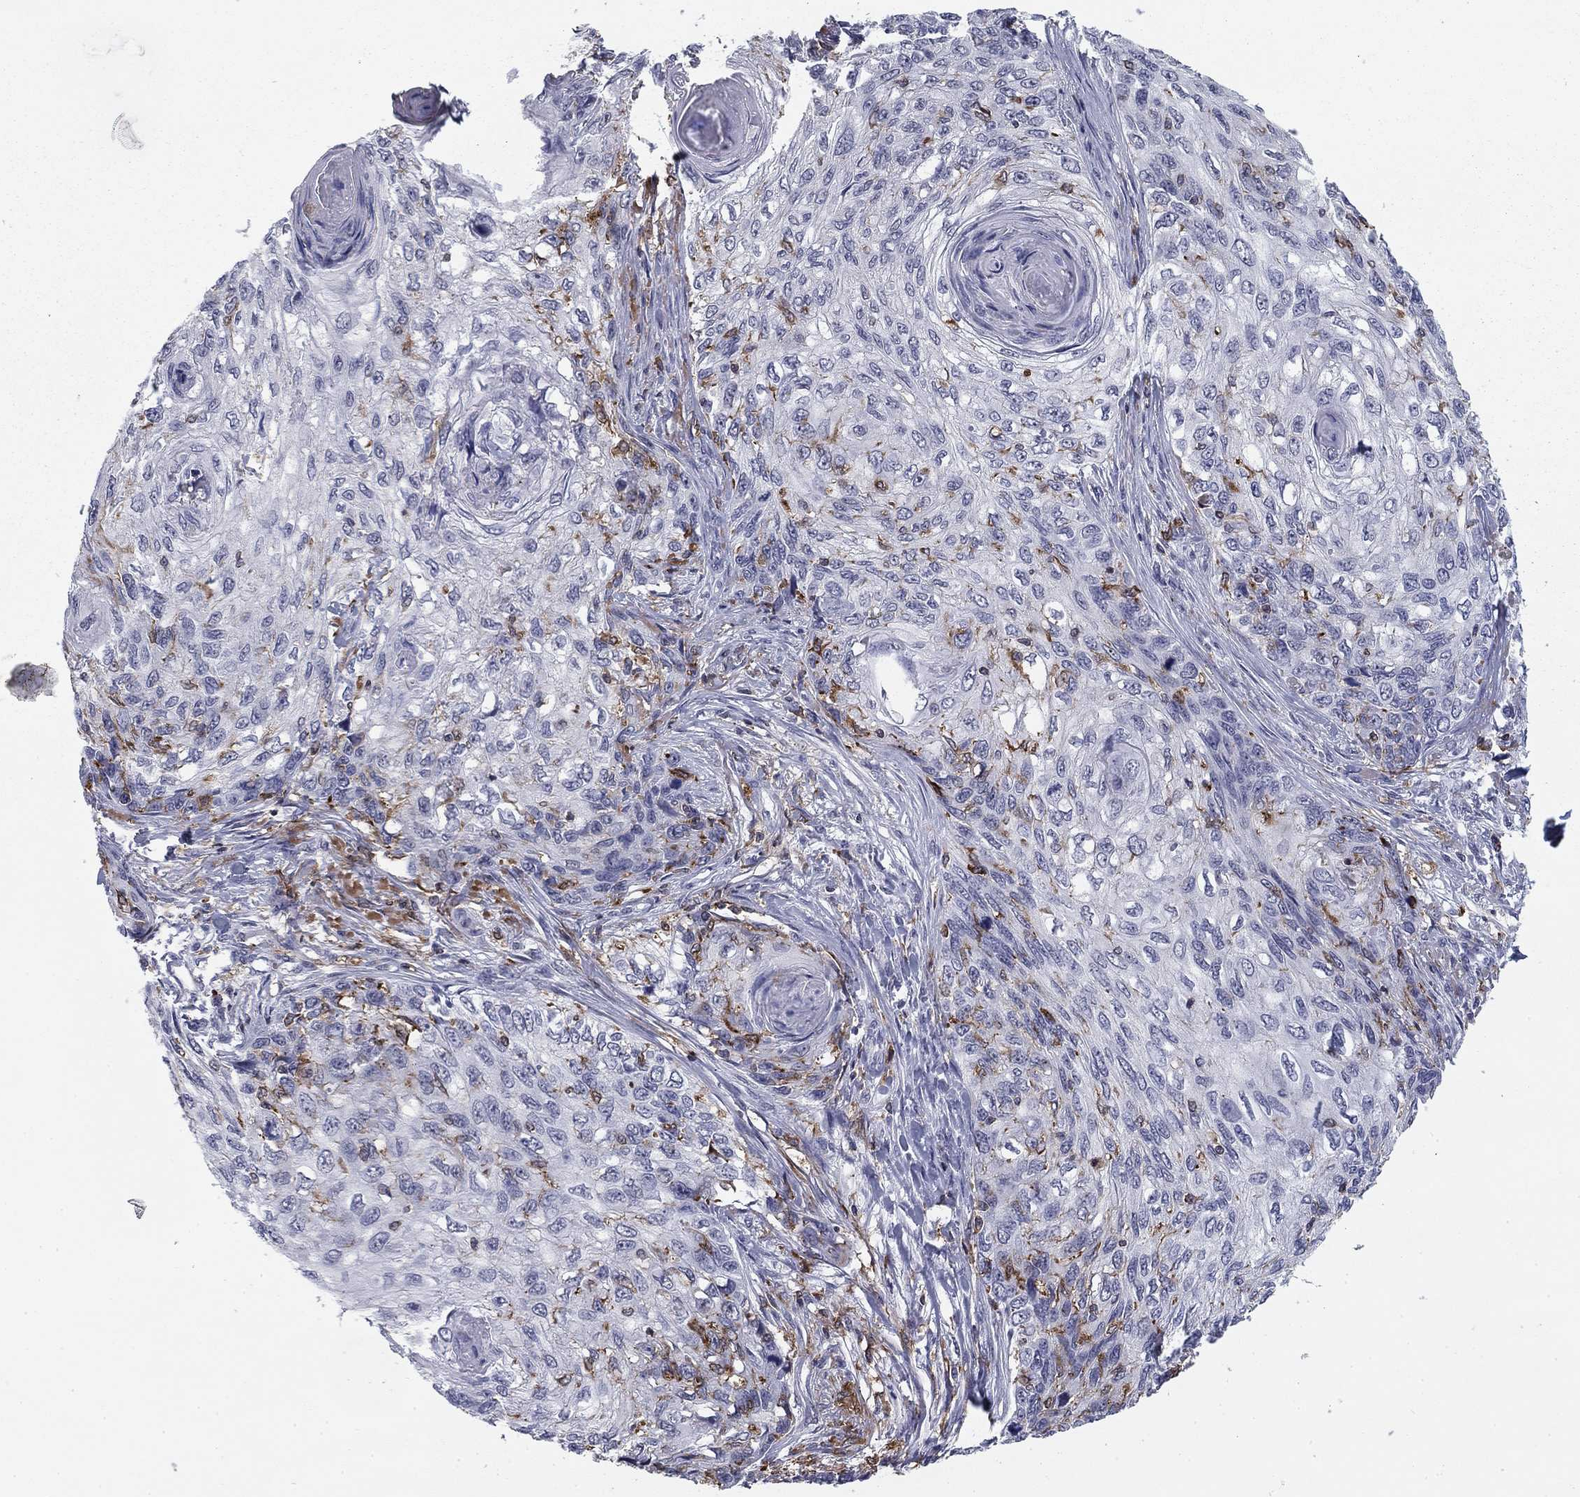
{"staining": {"intensity": "negative", "quantity": "none", "location": "none"}, "tissue": "skin cancer", "cell_type": "Tumor cells", "image_type": "cancer", "snomed": [{"axis": "morphology", "description": "Squamous cell carcinoma, NOS"}, {"axis": "topography", "description": "Skin"}], "caption": "High magnification brightfield microscopy of skin cancer stained with DAB (3,3'-diaminobenzidine) (brown) and counterstained with hematoxylin (blue): tumor cells show no significant staining. (DAB IHC, high magnification).", "gene": "PLCB2", "patient": {"sex": "male", "age": 92}}